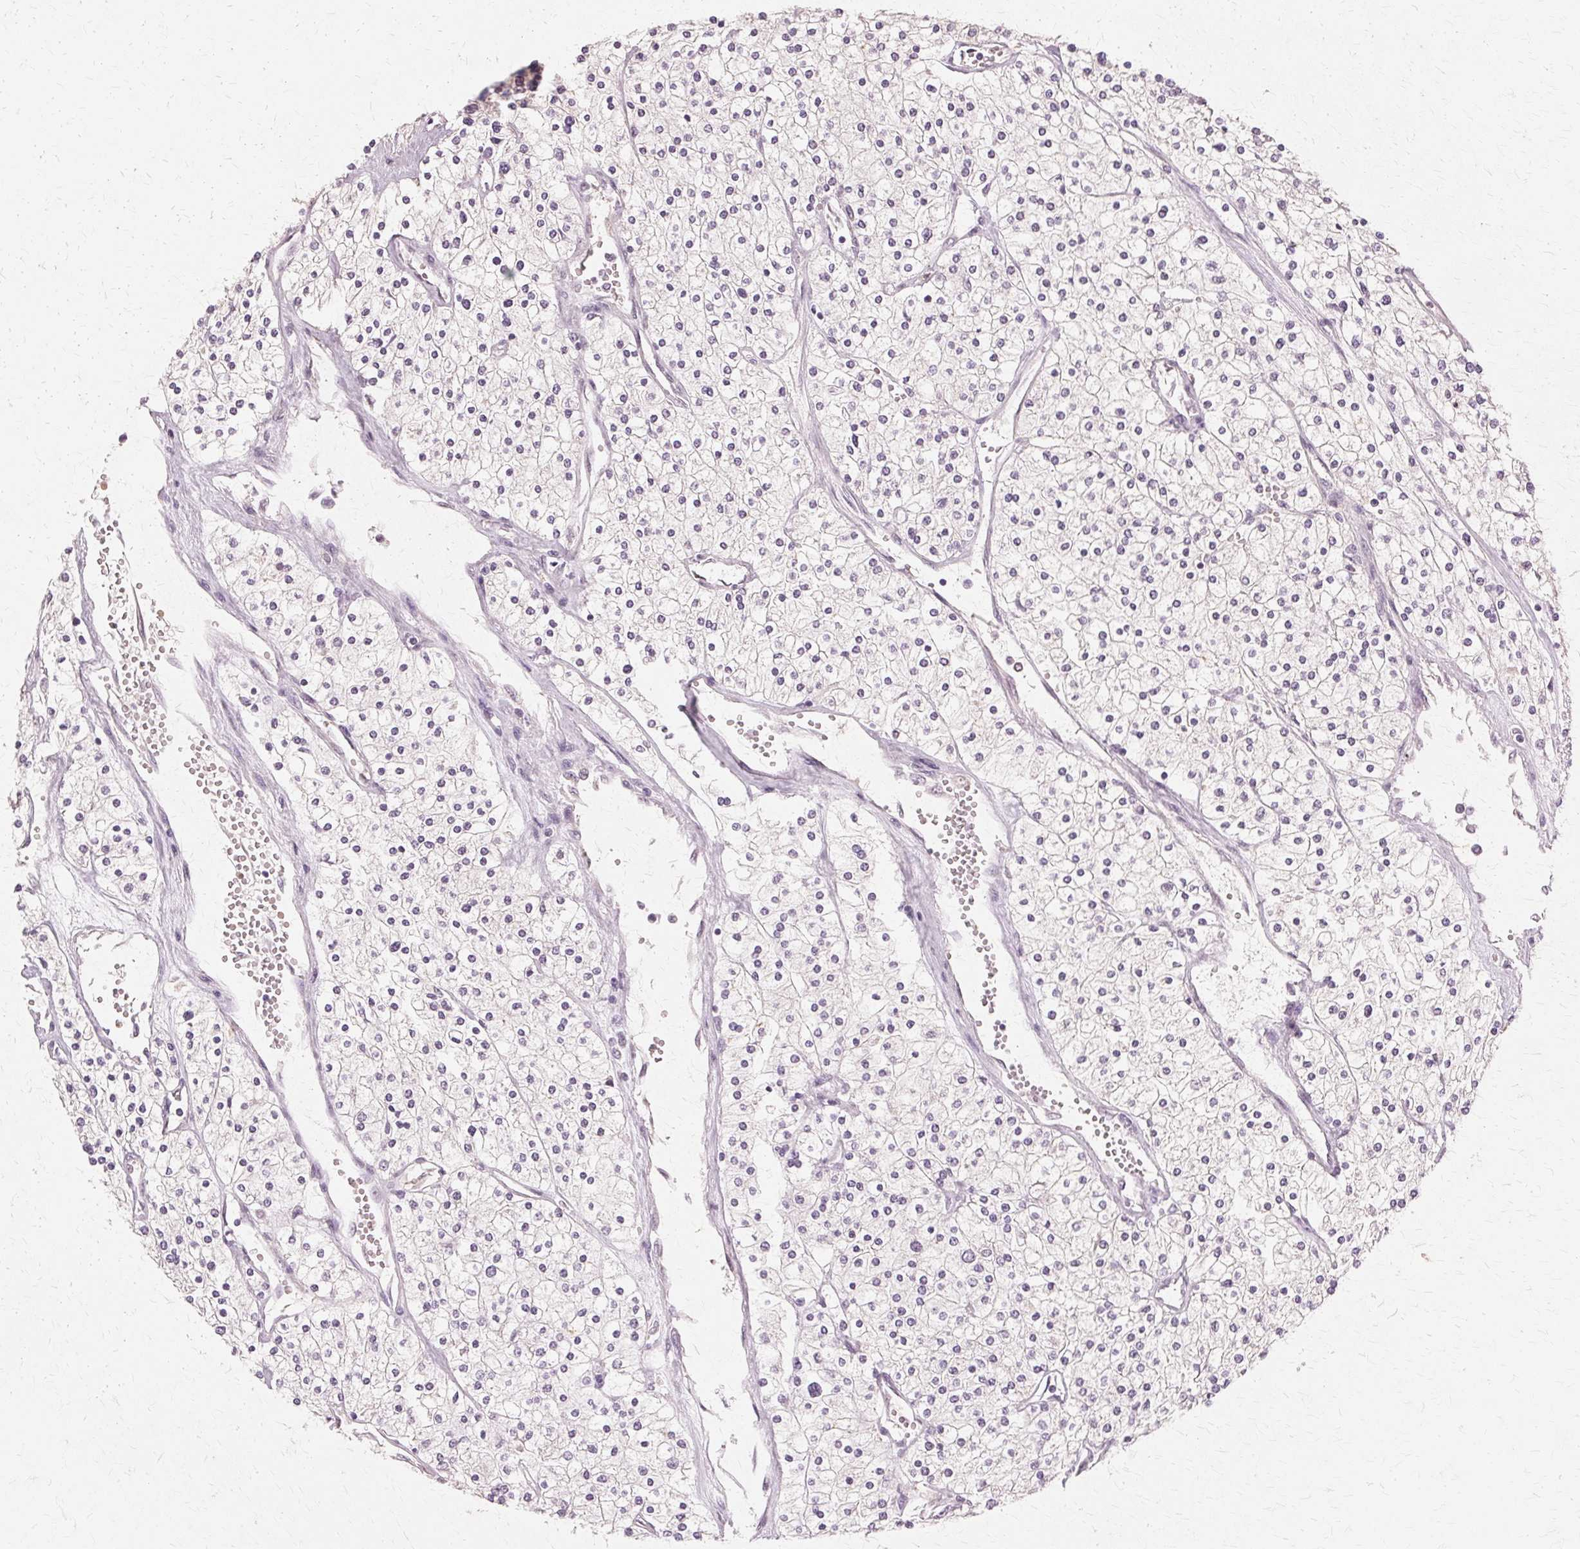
{"staining": {"intensity": "negative", "quantity": "none", "location": "none"}, "tissue": "renal cancer", "cell_type": "Tumor cells", "image_type": "cancer", "snomed": [{"axis": "morphology", "description": "Adenocarcinoma, NOS"}, {"axis": "topography", "description": "Kidney"}], "caption": "Tumor cells are negative for brown protein staining in renal cancer (adenocarcinoma). The staining is performed using DAB (3,3'-diaminobenzidine) brown chromogen with nuclei counter-stained in using hematoxylin.", "gene": "PRMT5", "patient": {"sex": "male", "age": 80}}